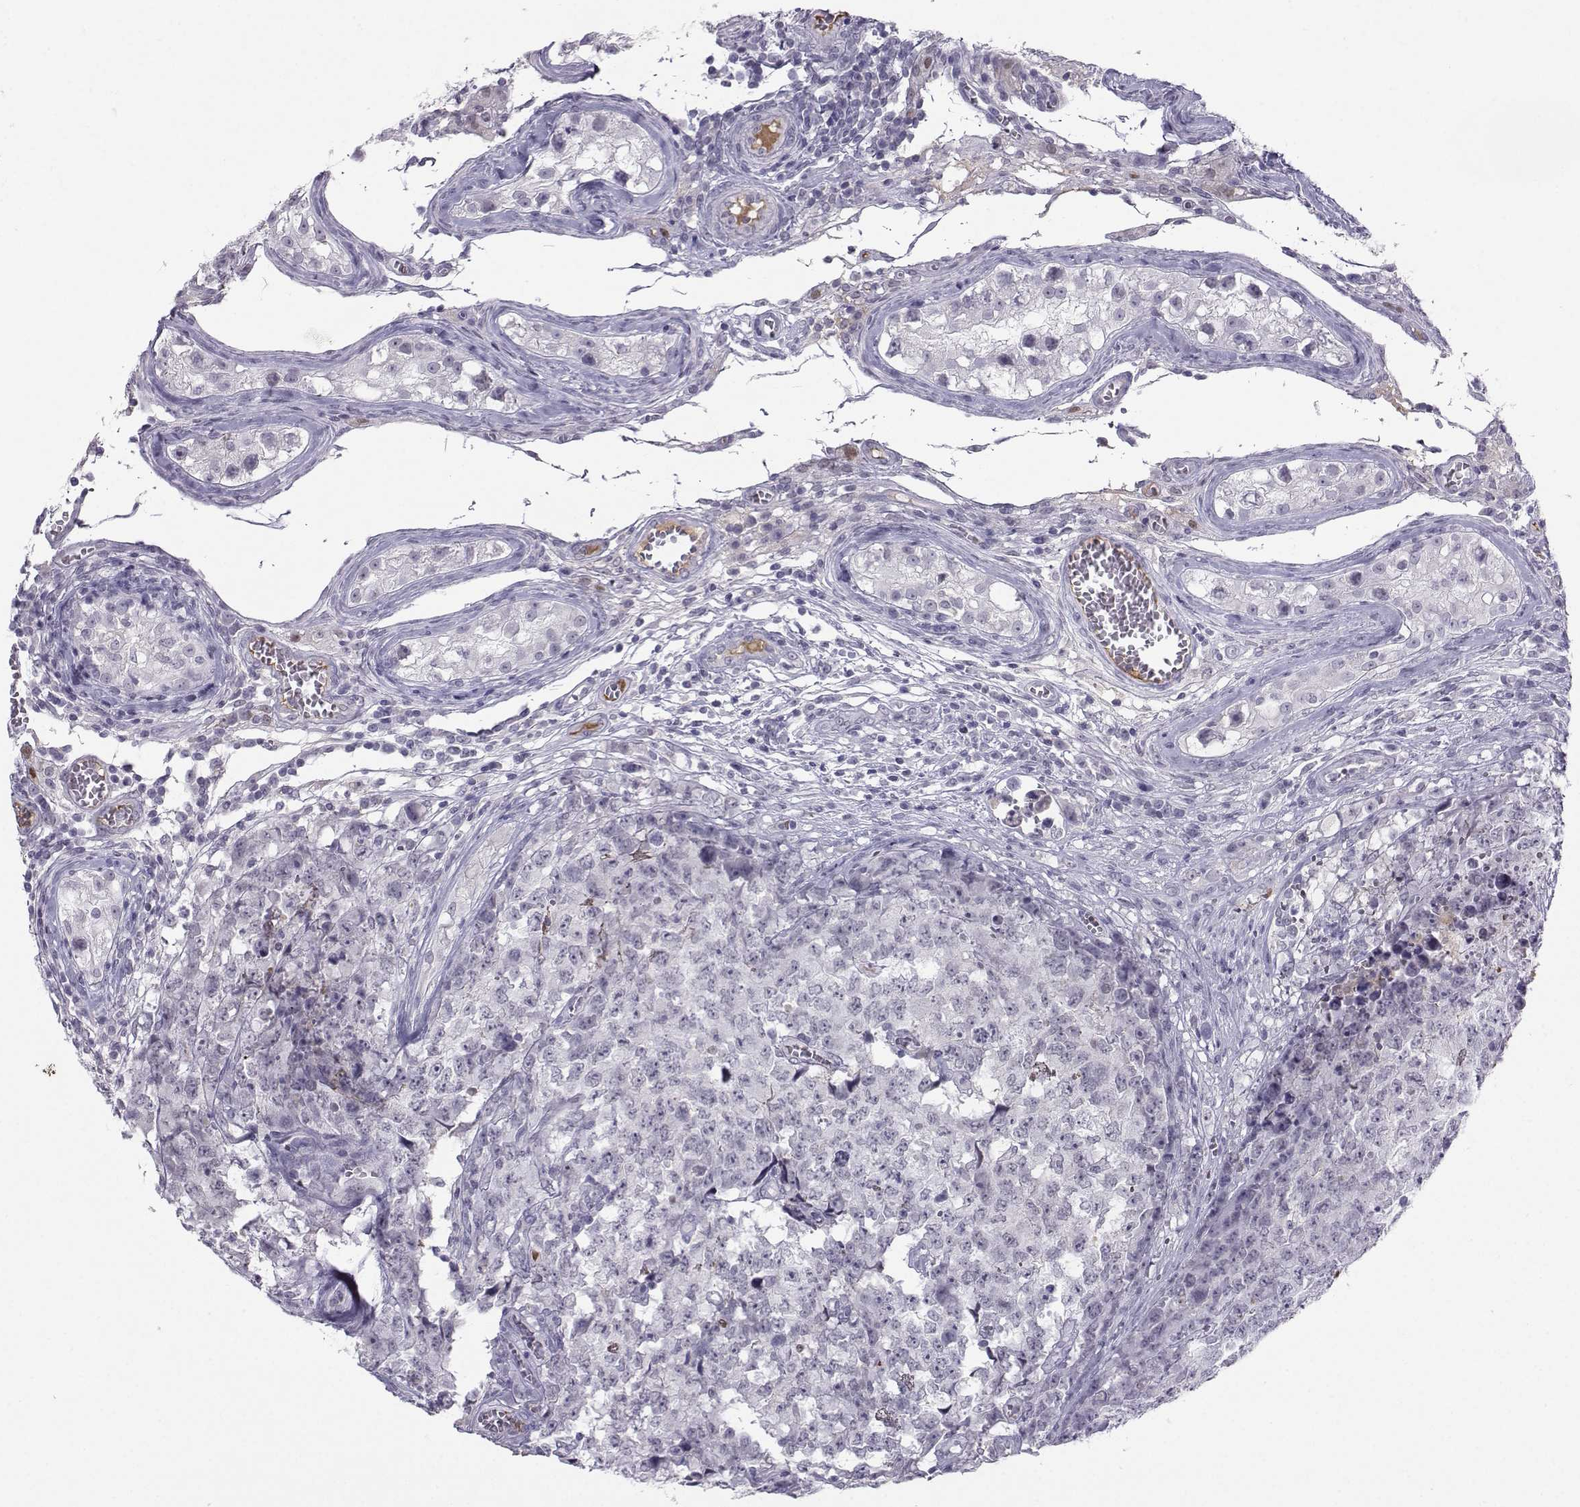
{"staining": {"intensity": "negative", "quantity": "none", "location": "none"}, "tissue": "testis cancer", "cell_type": "Tumor cells", "image_type": "cancer", "snomed": [{"axis": "morphology", "description": "Carcinoma, Embryonal, NOS"}, {"axis": "topography", "description": "Testis"}], "caption": "Tumor cells show no significant expression in testis cancer.", "gene": "LHX1", "patient": {"sex": "male", "age": 23}}